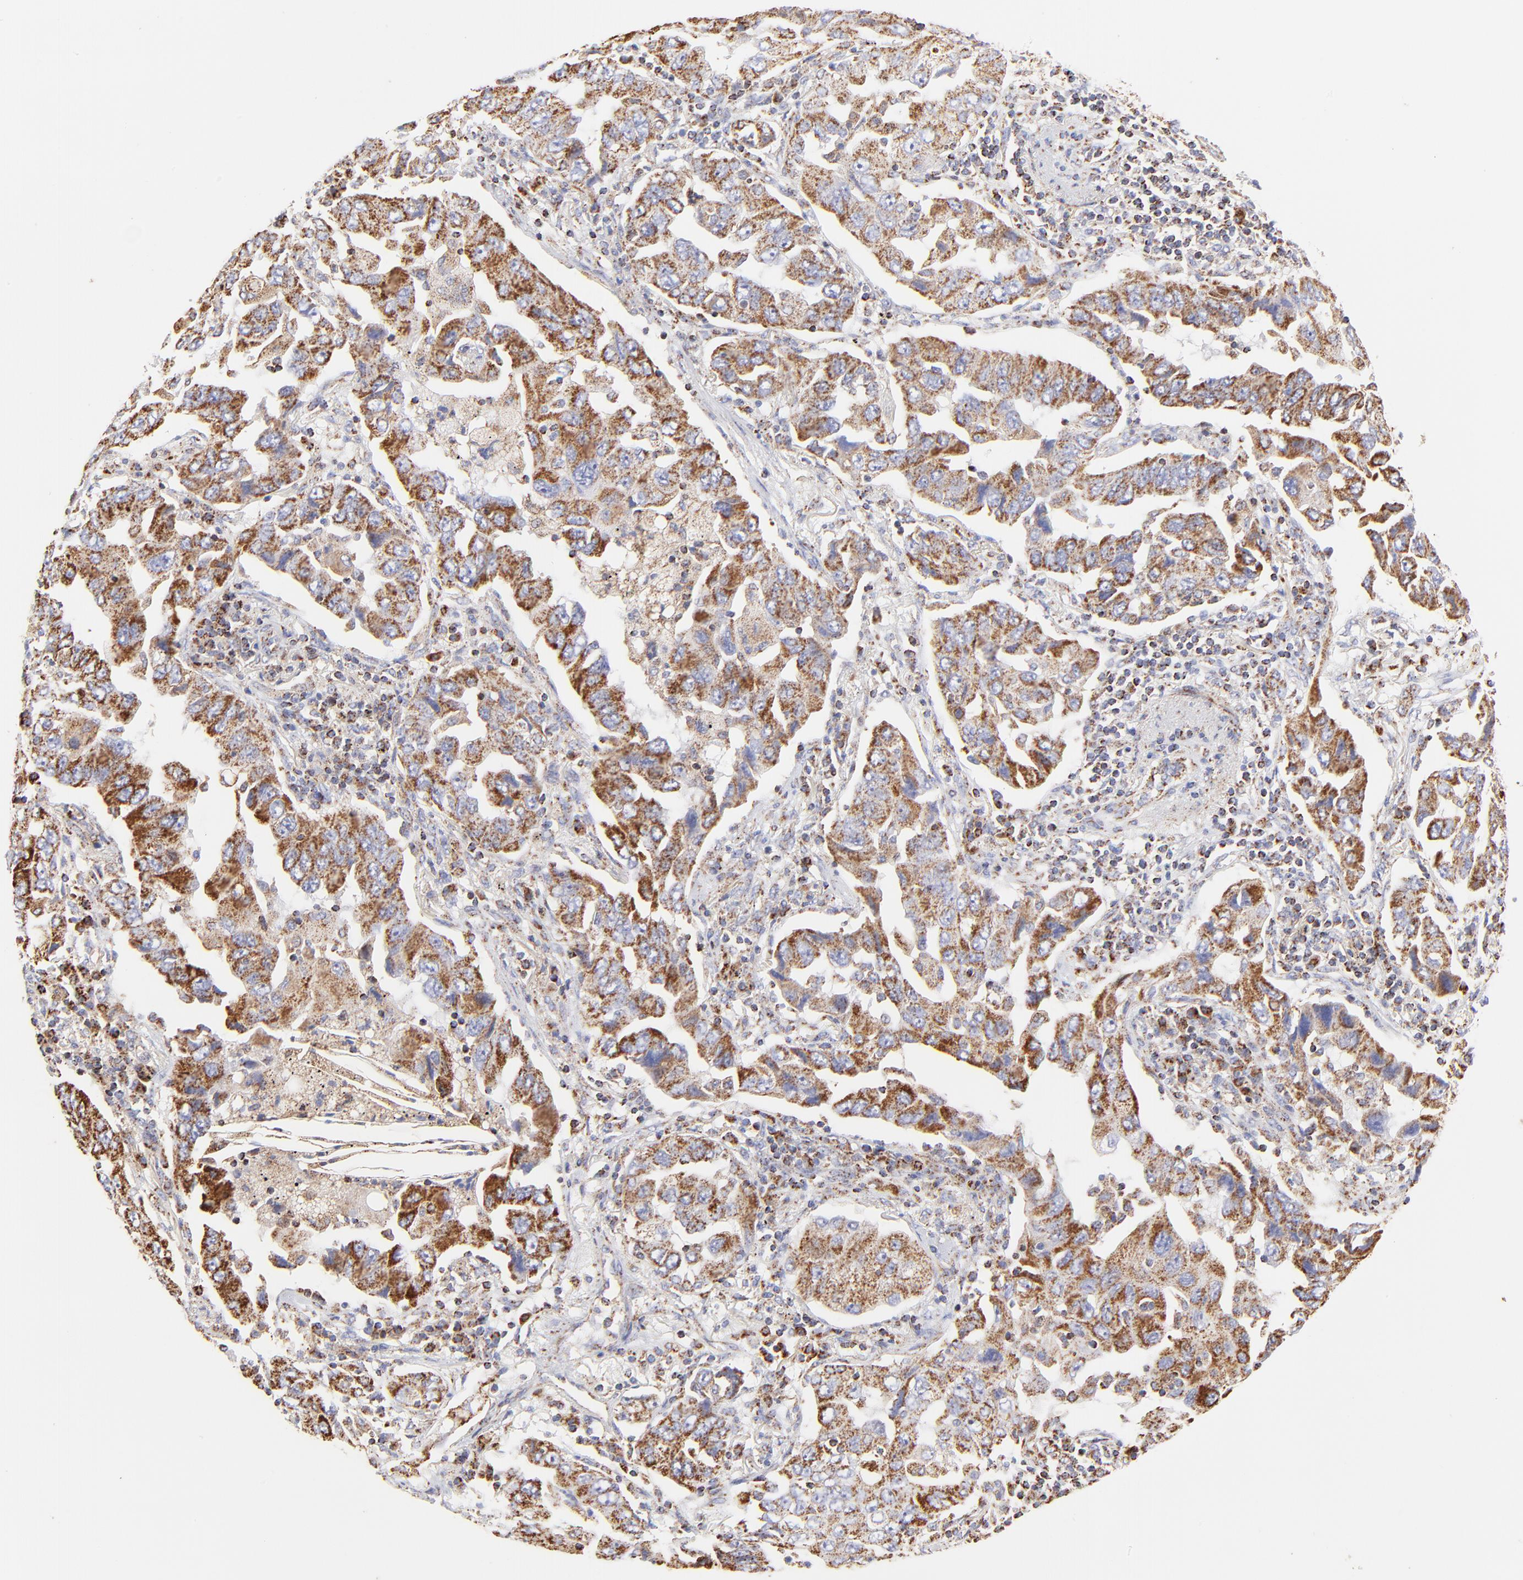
{"staining": {"intensity": "moderate", "quantity": ">75%", "location": "cytoplasmic/membranous"}, "tissue": "lung cancer", "cell_type": "Tumor cells", "image_type": "cancer", "snomed": [{"axis": "morphology", "description": "Adenocarcinoma, NOS"}, {"axis": "topography", "description": "Lung"}], "caption": "Brown immunohistochemical staining in lung cancer exhibits moderate cytoplasmic/membranous positivity in approximately >75% of tumor cells. (DAB = brown stain, brightfield microscopy at high magnification).", "gene": "ECH1", "patient": {"sex": "female", "age": 65}}